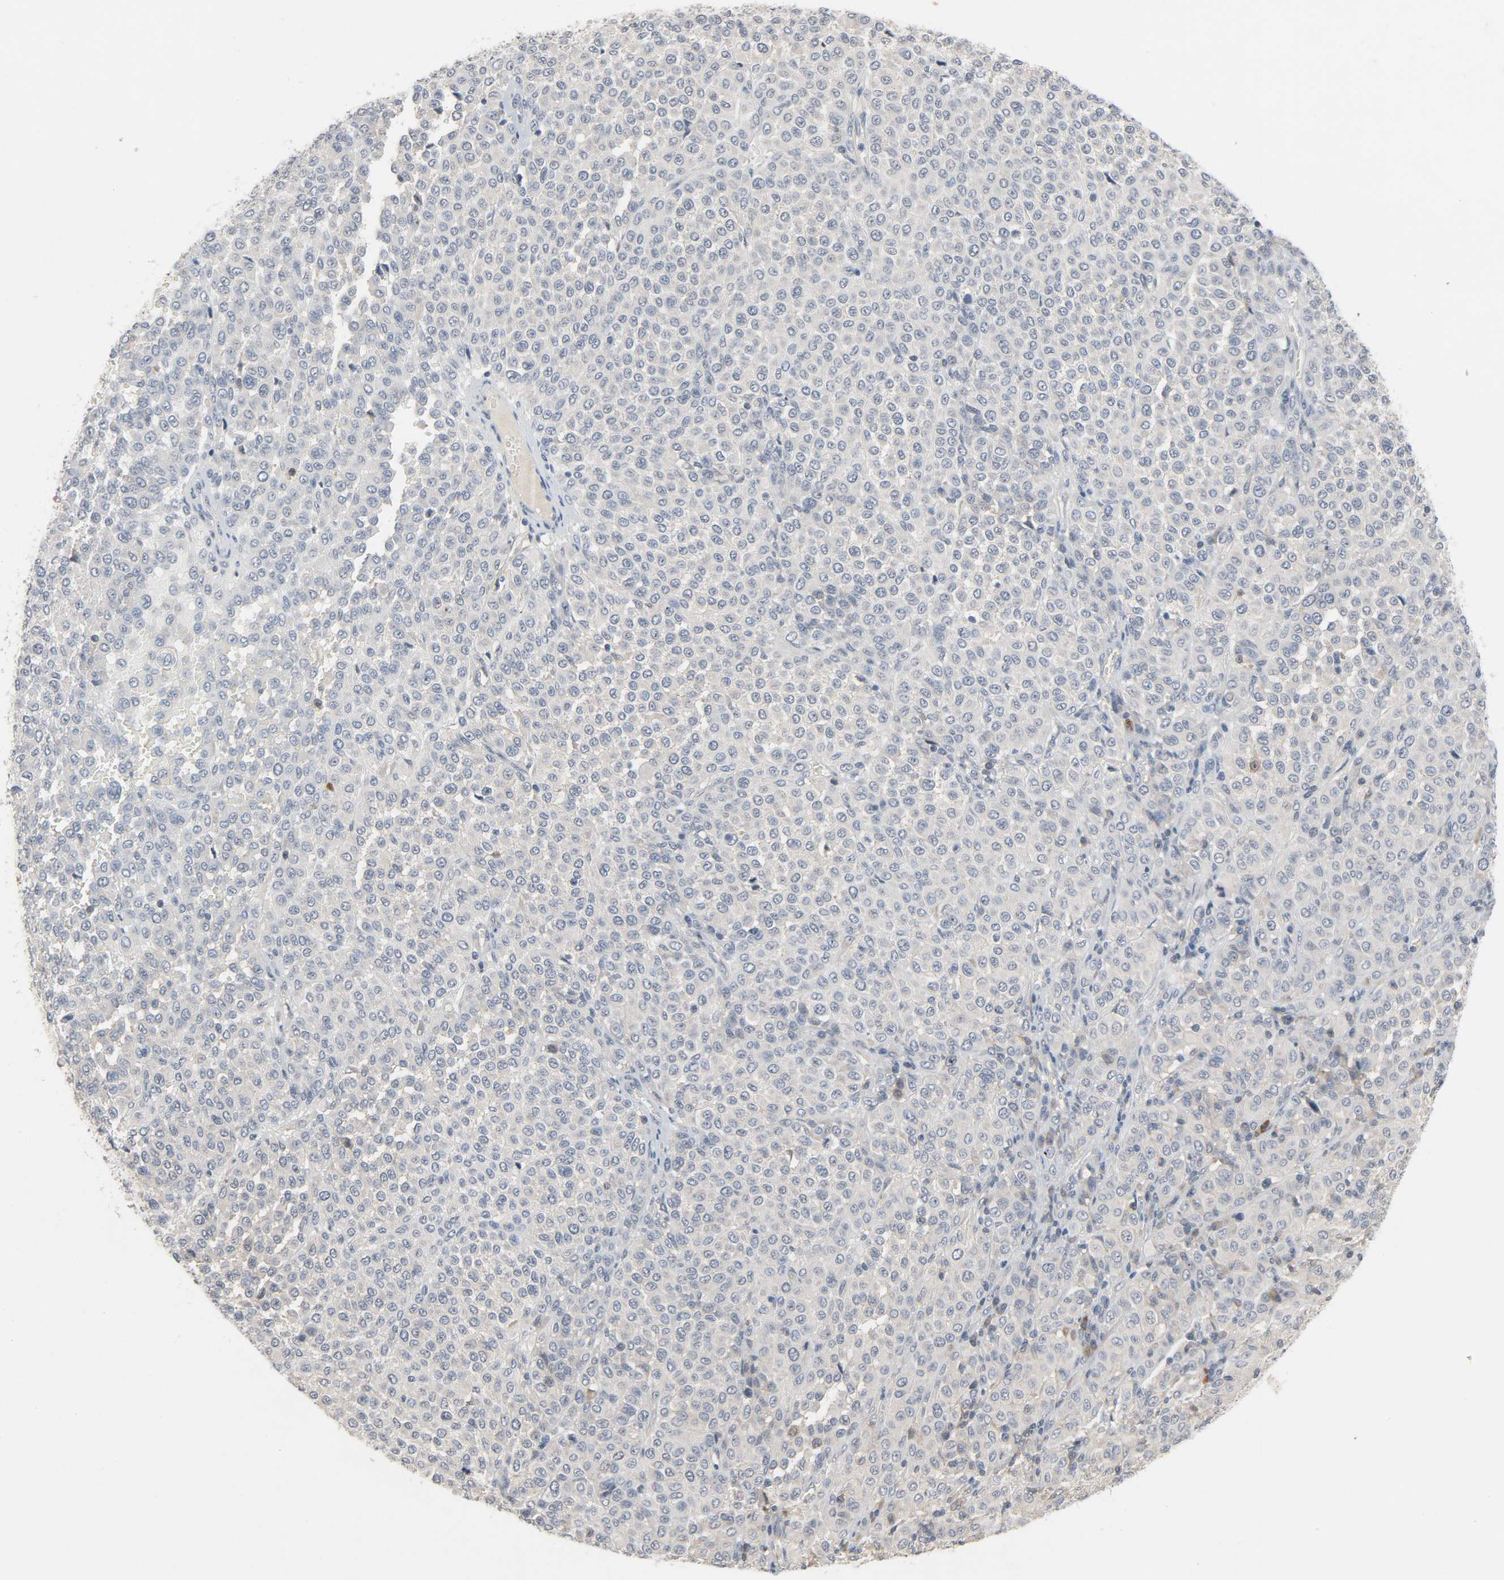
{"staining": {"intensity": "negative", "quantity": "none", "location": "none"}, "tissue": "melanoma", "cell_type": "Tumor cells", "image_type": "cancer", "snomed": [{"axis": "morphology", "description": "Malignant melanoma, Metastatic site"}, {"axis": "topography", "description": "Pancreas"}], "caption": "Tumor cells show no significant expression in melanoma.", "gene": "CD4", "patient": {"sex": "female", "age": 30}}